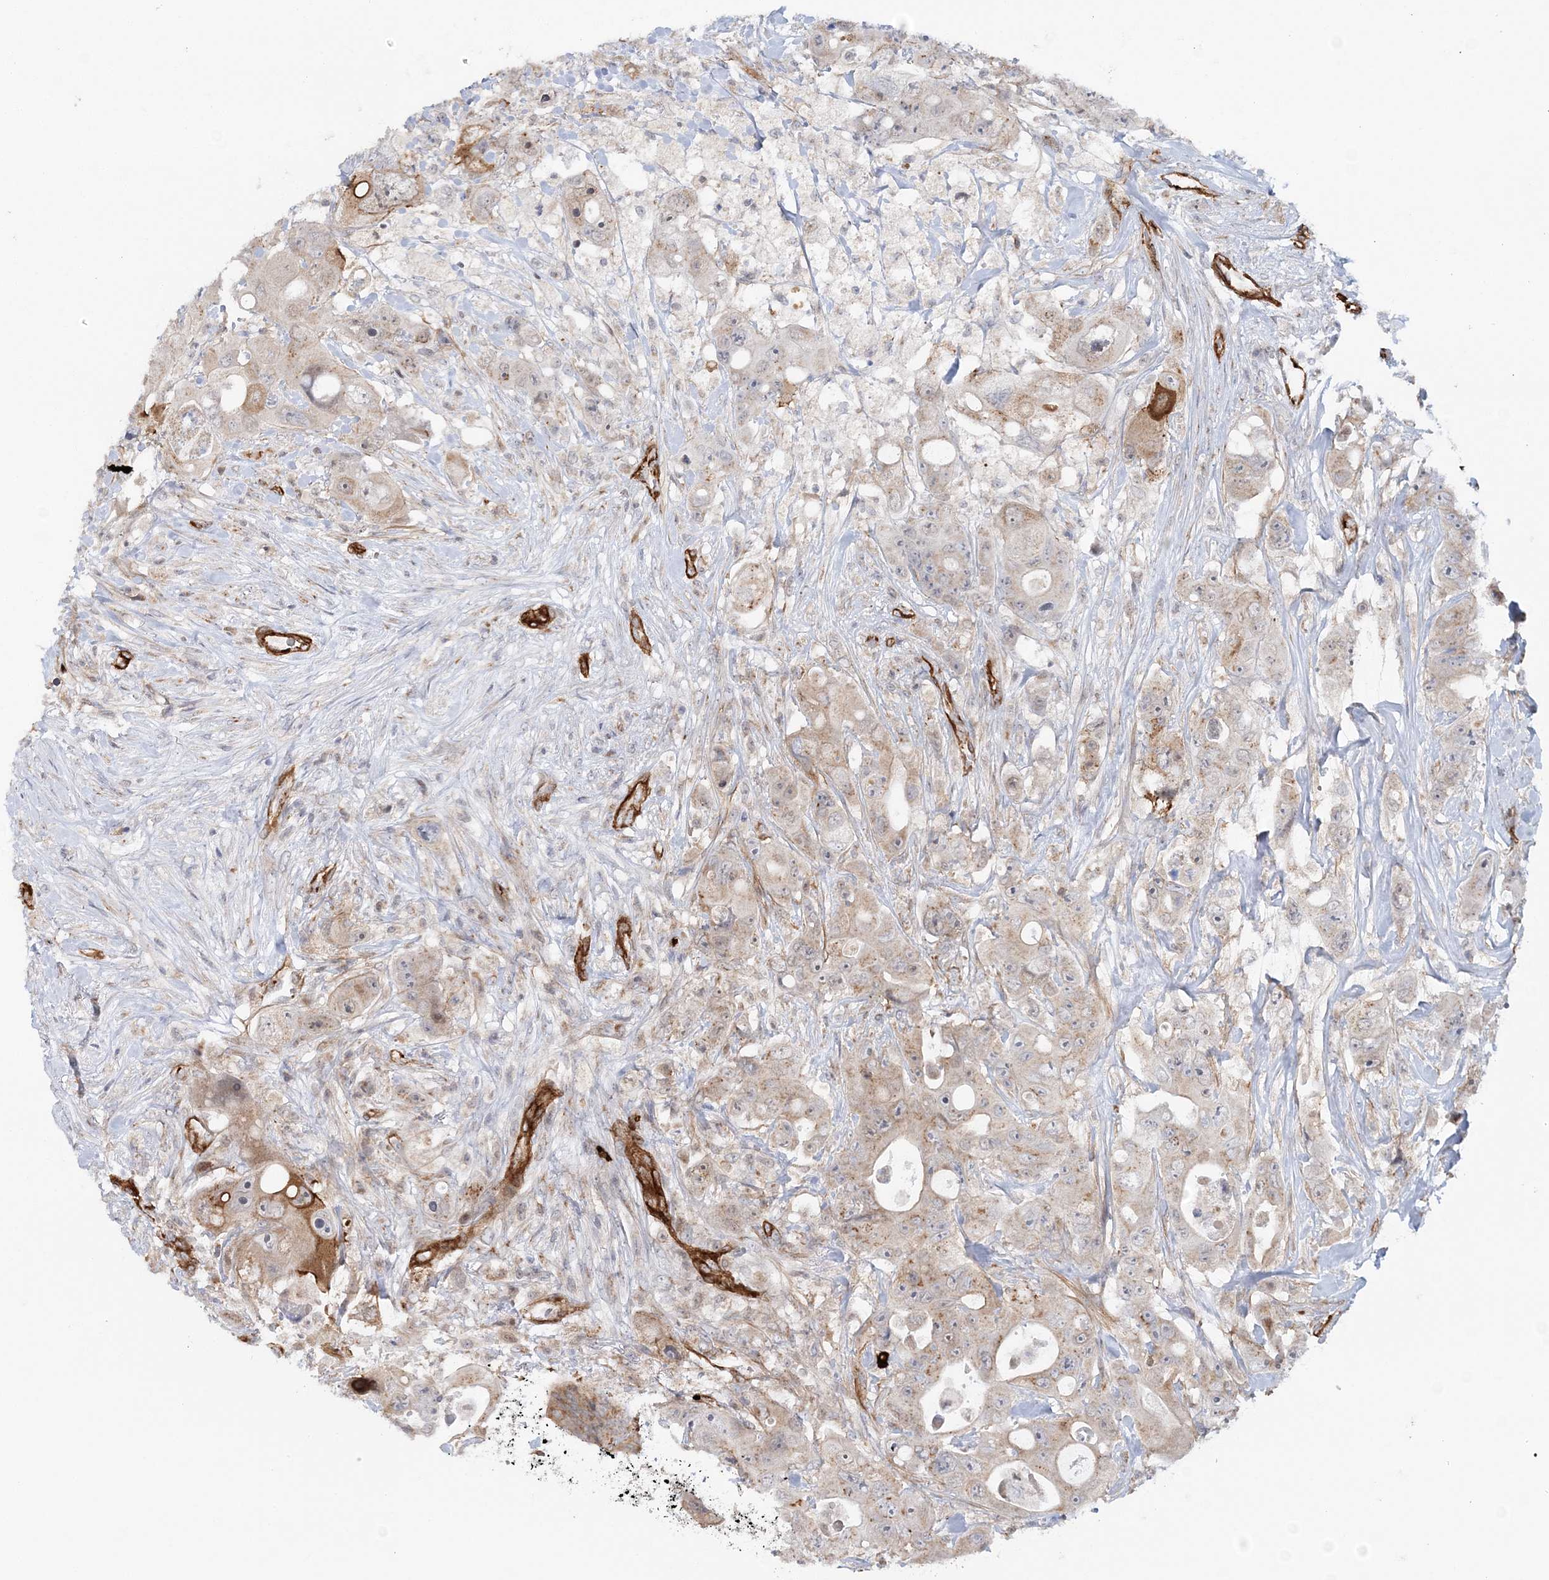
{"staining": {"intensity": "weak", "quantity": "<25%", "location": "cytoplasmic/membranous"}, "tissue": "colorectal cancer", "cell_type": "Tumor cells", "image_type": "cancer", "snomed": [{"axis": "morphology", "description": "Adenocarcinoma, NOS"}, {"axis": "topography", "description": "Colon"}], "caption": "This image is of colorectal cancer stained with immunohistochemistry to label a protein in brown with the nuclei are counter-stained blue. There is no expression in tumor cells.", "gene": "AFAP1L2", "patient": {"sex": "female", "age": 46}}